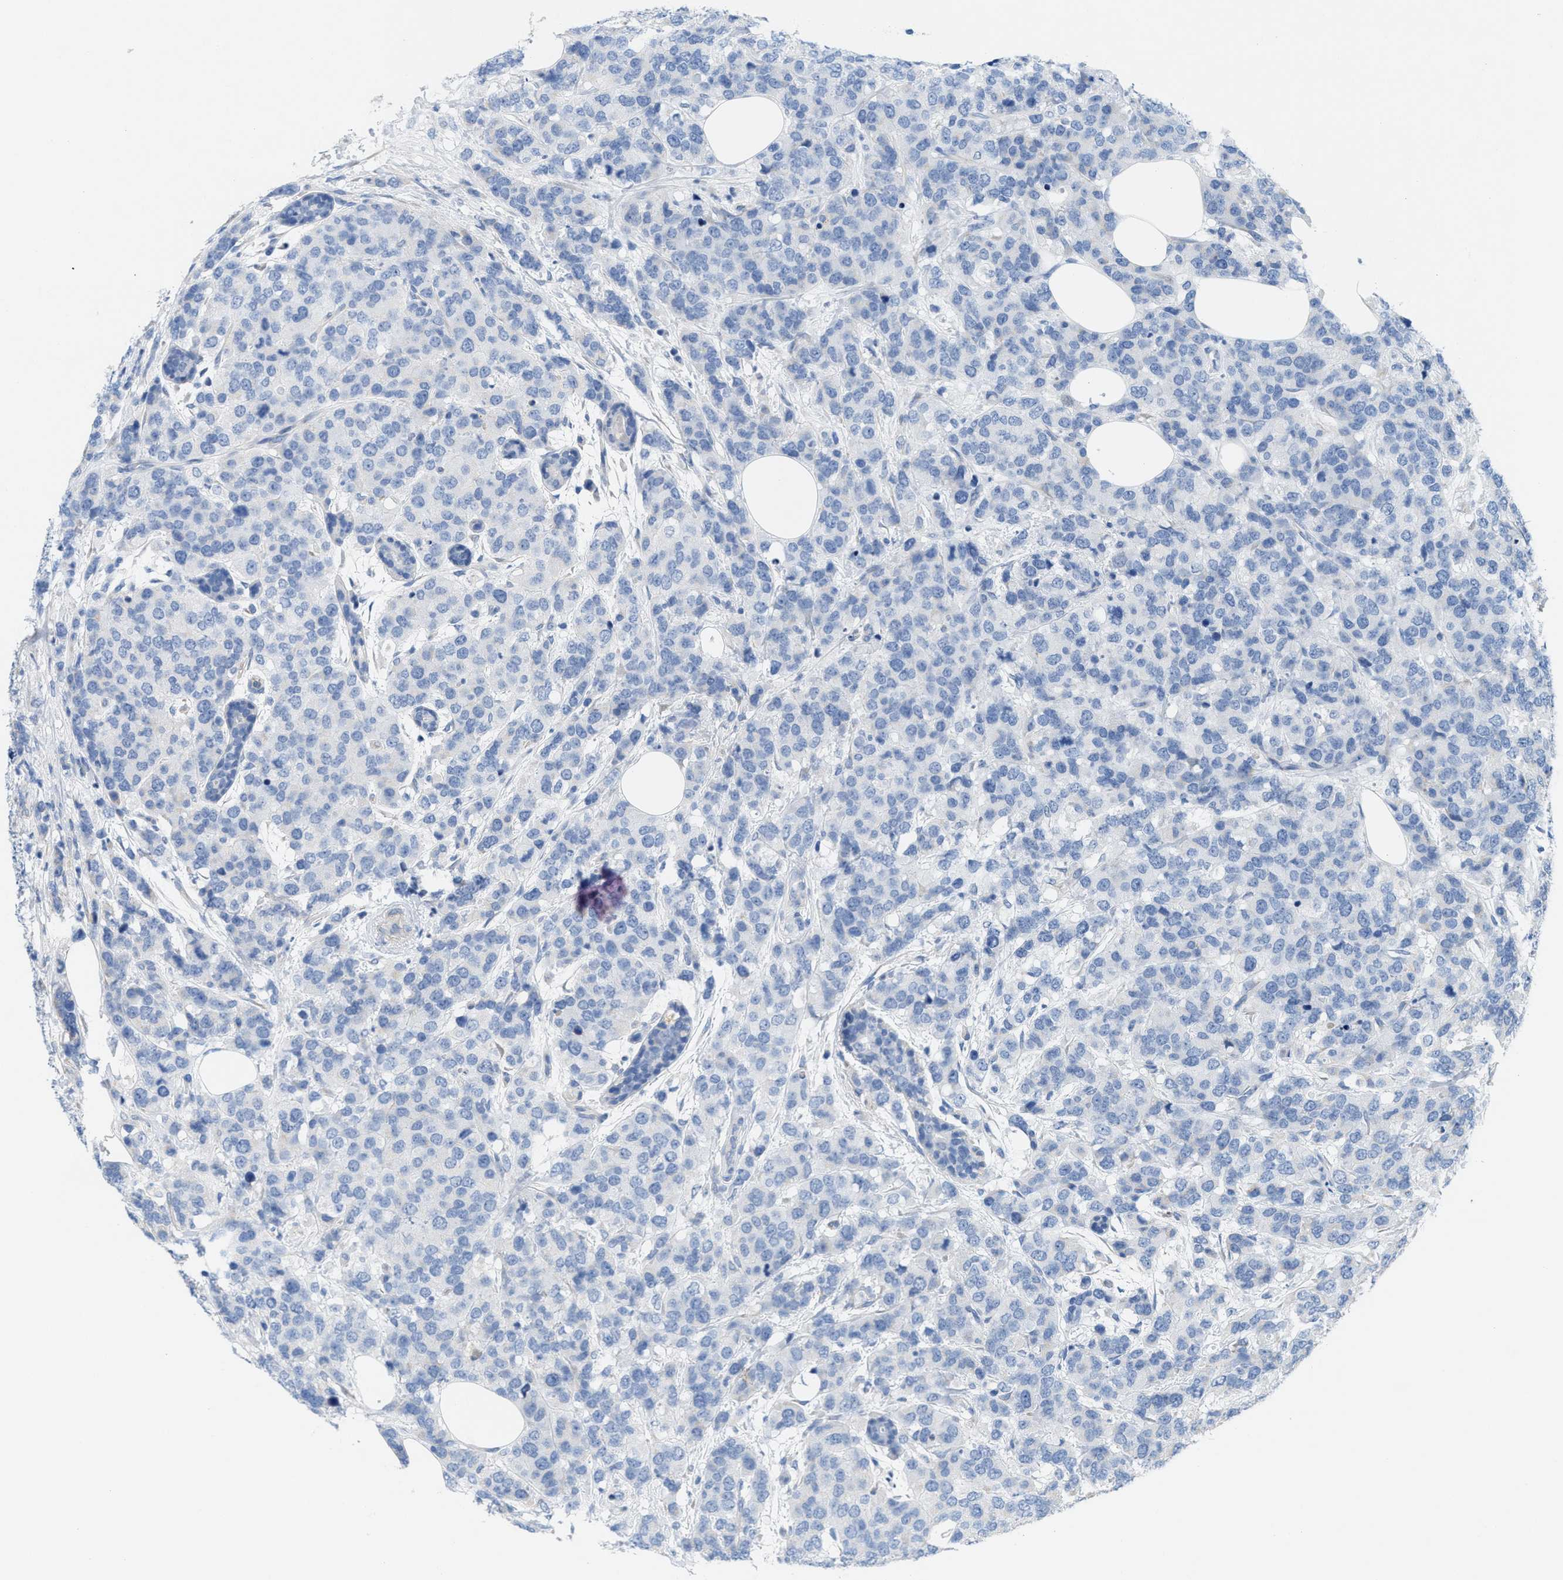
{"staining": {"intensity": "negative", "quantity": "none", "location": "none"}, "tissue": "breast cancer", "cell_type": "Tumor cells", "image_type": "cancer", "snomed": [{"axis": "morphology", "description": "Lobular carcinoma"}, {"axis": "topography", "description": "Breast"}], "caption": "High power microscopy histopathology image of an IHC micrograph of breast lobular carcinoma, revealing no significant positivity in tumor cells. The staining is performed using DAB brown chromogen with nuclei counter-stained in using hematoxylin.", "gene": "CPA2", "patient": {"sex": "female", "age": 59}}